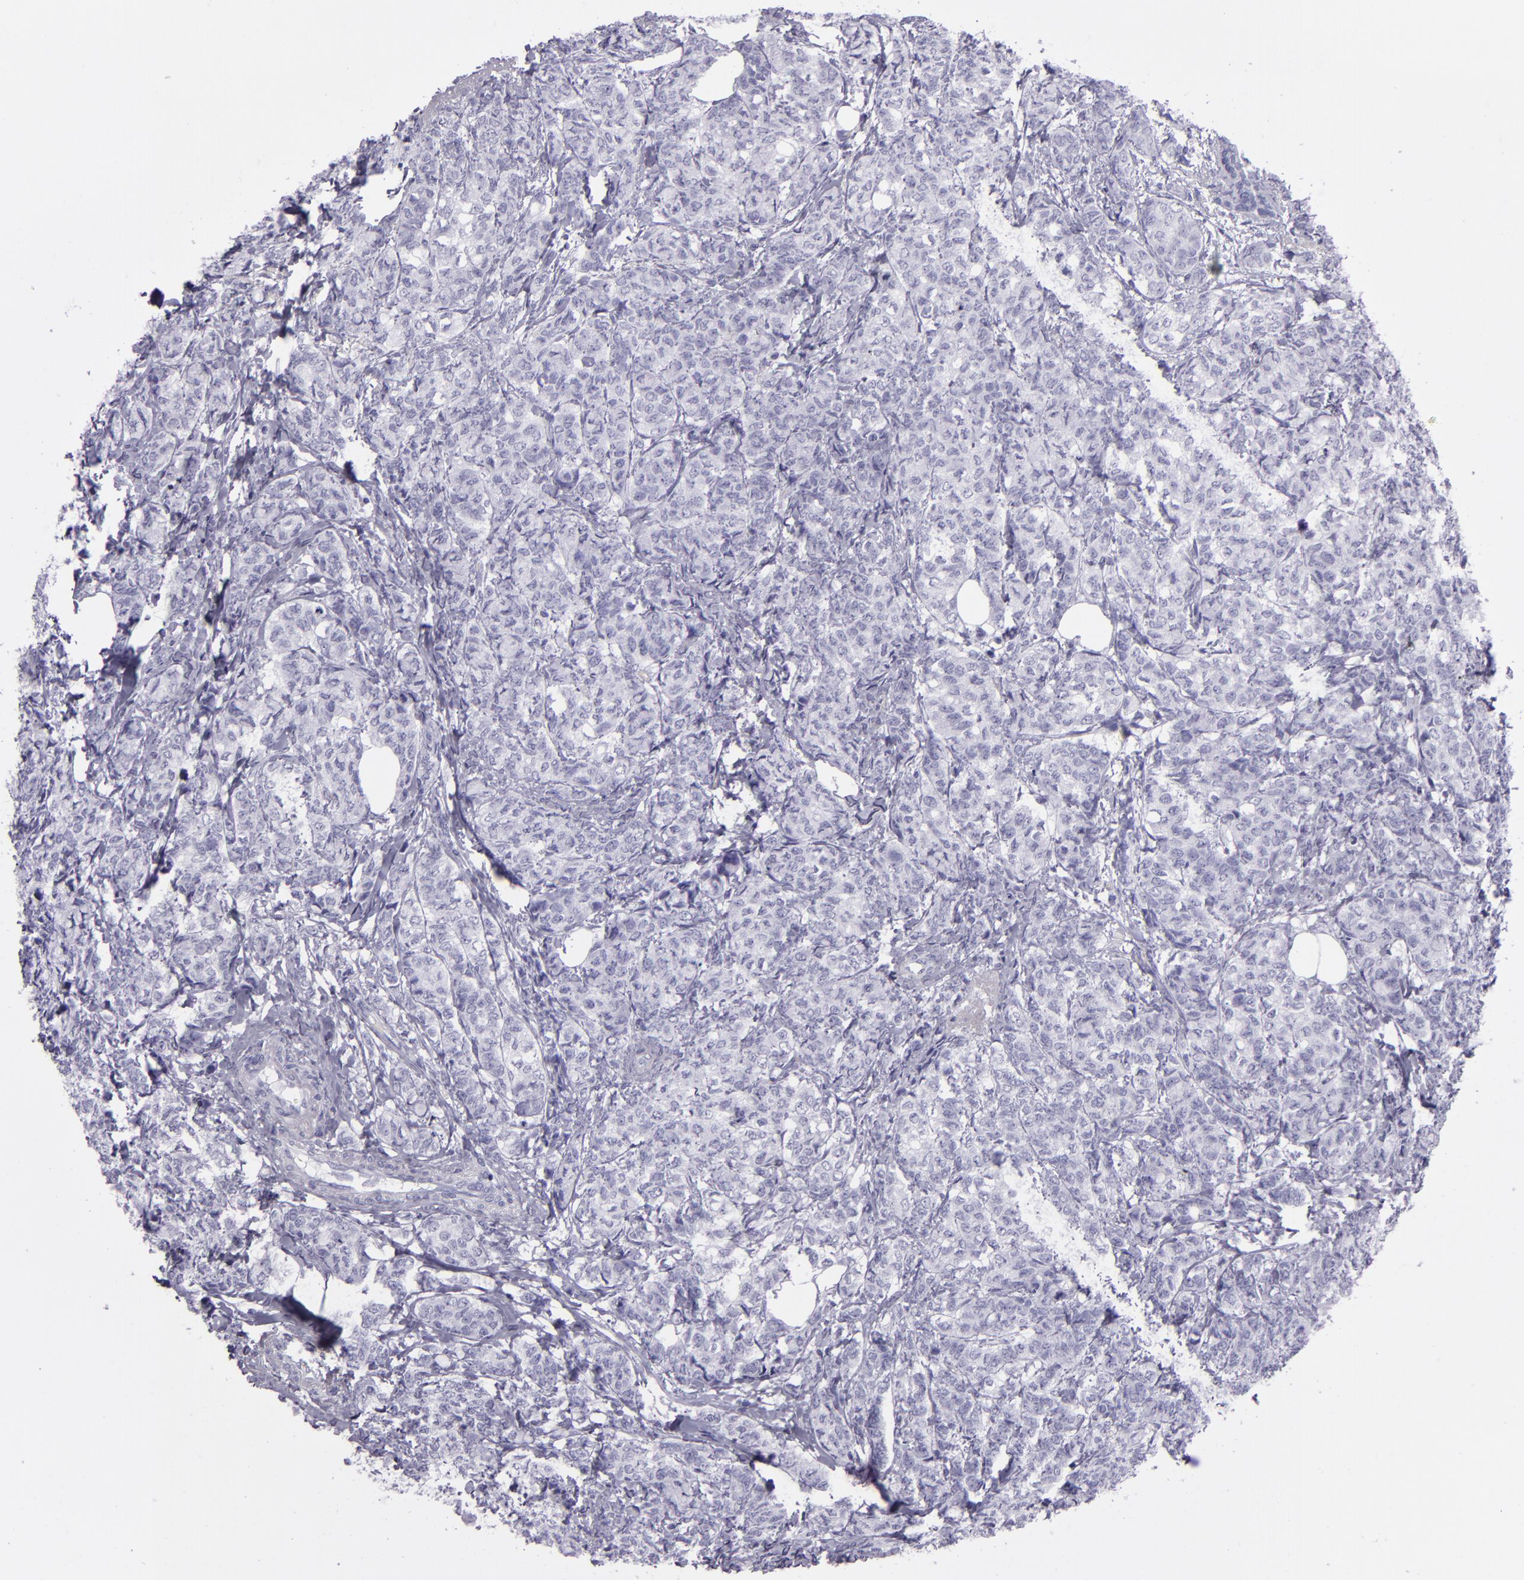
{"staining": {"intensity": "negative", "quantity": "none", "location": "none"}, "tissue": "breast cancer", "cell_type": "Tumor cells", "image_type": "cancer", "snomed": [{"axis": "morphology", "description": "Lobular carcinoma"}, {"axis": "topography", "description": "Breast"}], "caption": "Lobular carcinoma (breast) was stained to show a protein in brown. There is no significant staining in tumor cells.", "gene": "CR2", "patient": {"sex": "female", "age": 60}}